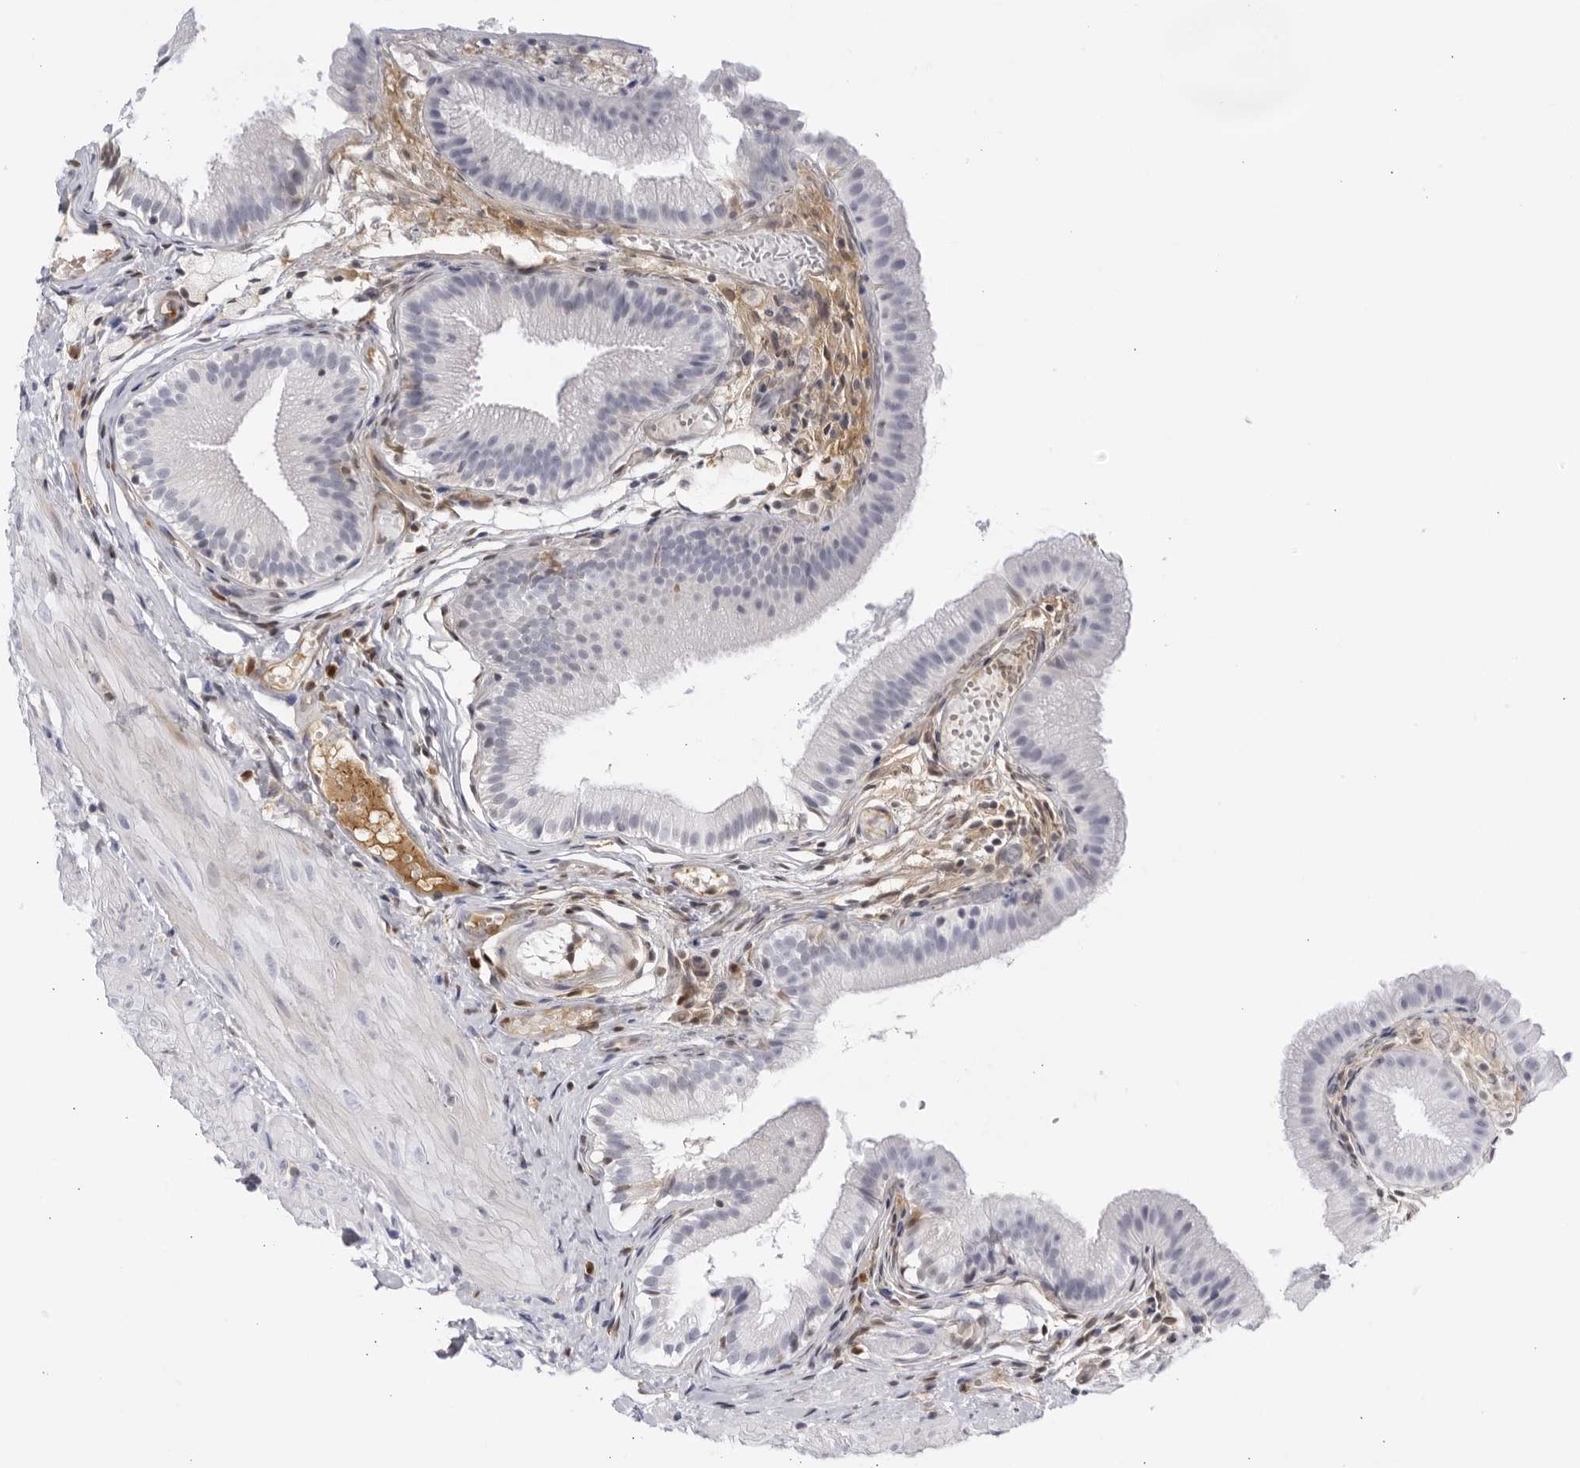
{"staining": {"intensity": "negative", "quantity": "none", "location": "none"}, "tissue": "gallbladder", "cell_type": "Glandular cells", "image_type": "normal", "snomed": [{"axis": "morphology", "description": "Normal tissue, NOS"}, {"axis": "topography", "description": "Gallbladder"}], "caption": "Immunohistochemistry image of unremarkable human gallbladder stained for a protein (brown), which shows no staining in glandular cells.", "gene": "CNBD1", "patient": {"sex": "female", "age": 26}}